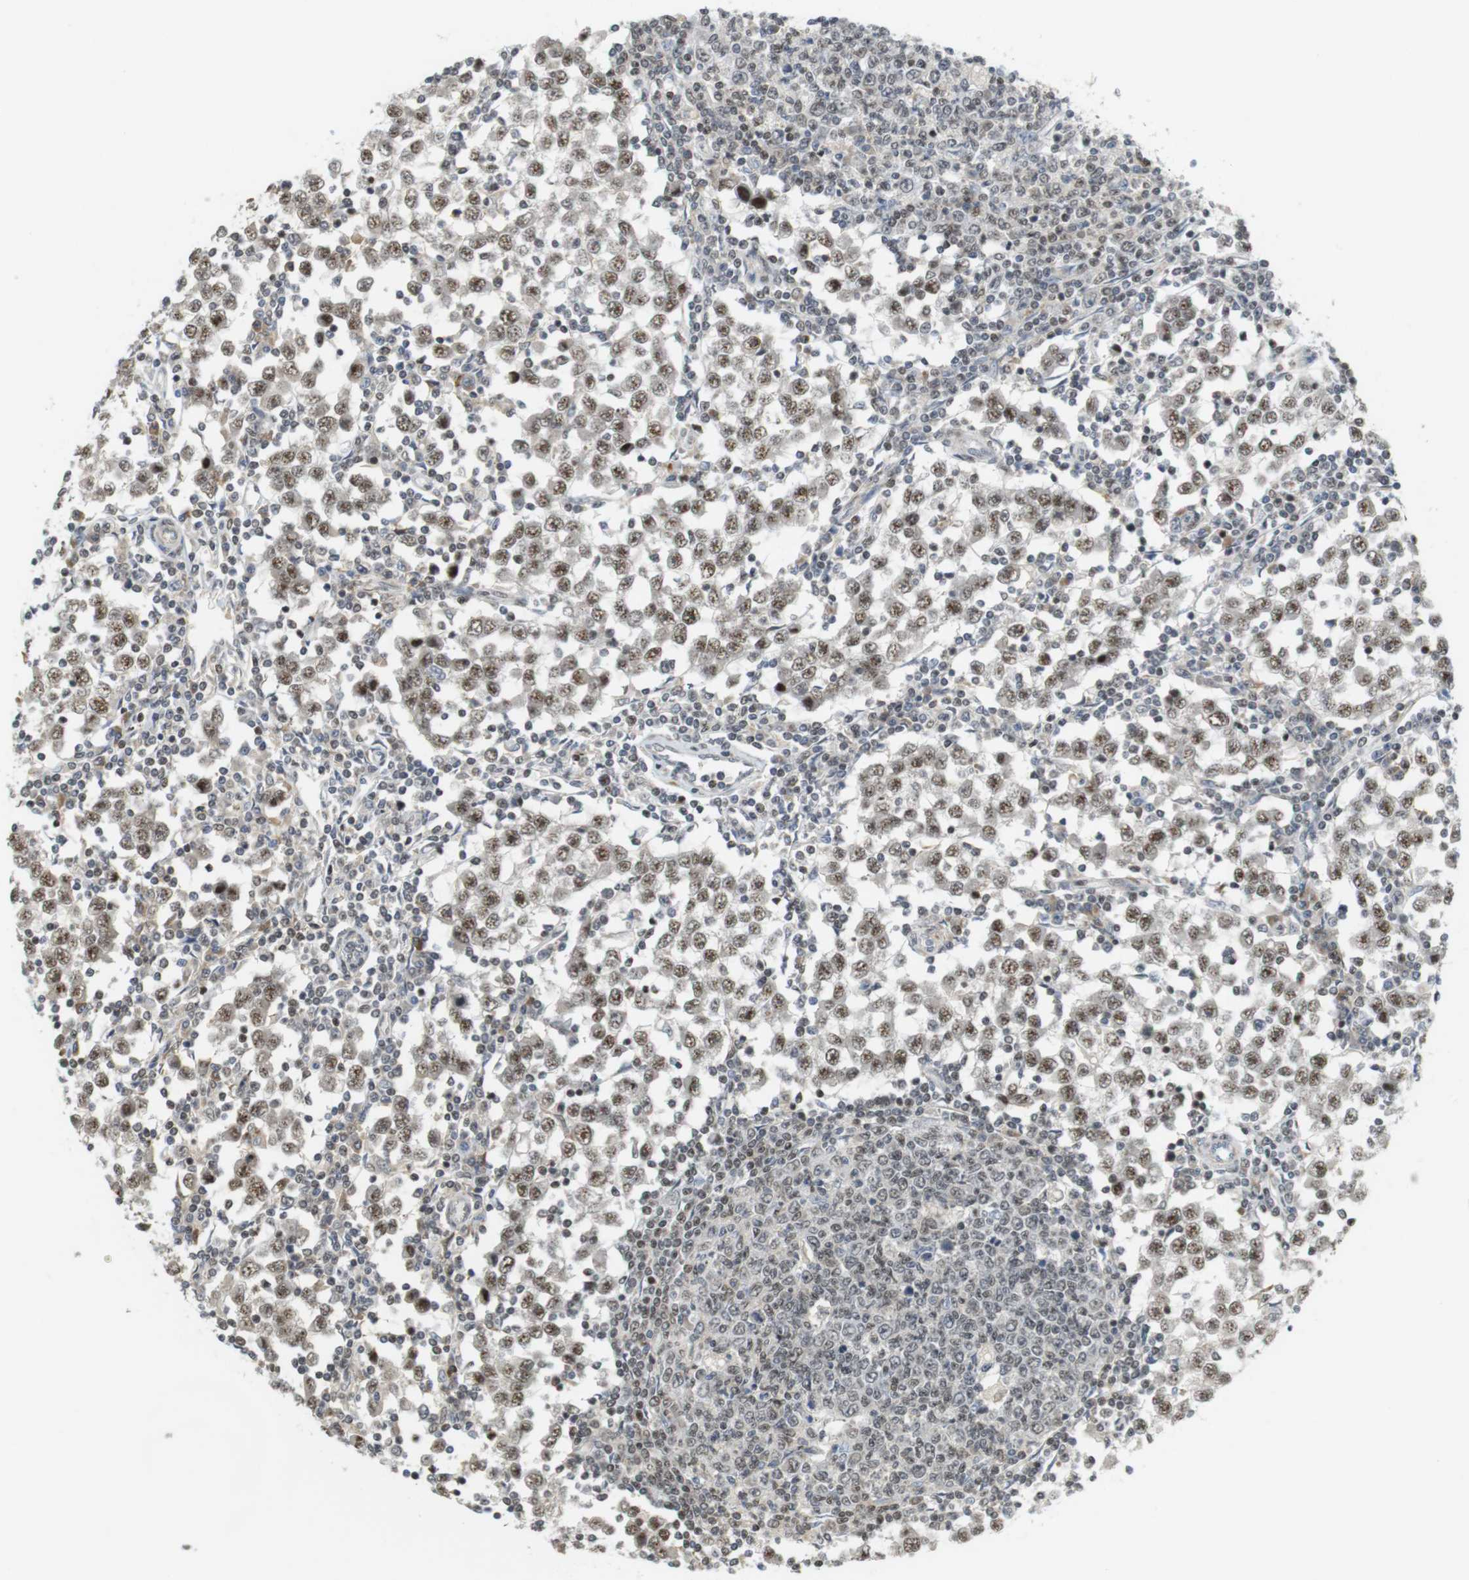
{"staining": {"intensity": "moderate", "quantity": ">75%", "location": "nuclear"}, "tissue": "testis cancer", "cell_type": "Tumor cells", "image_type": "cancer", "snomed": [{"axis": "morphology", "description": "Seminoma, NOS"}, {"axis": "topography", "description": "Testis"}], "caption": "Human testis cancer (seminoma) stained with a protein marker displays moderate staining in tumor cells.", "gene": "BRD4", "patient": {"sex": "male", "age": 65}}